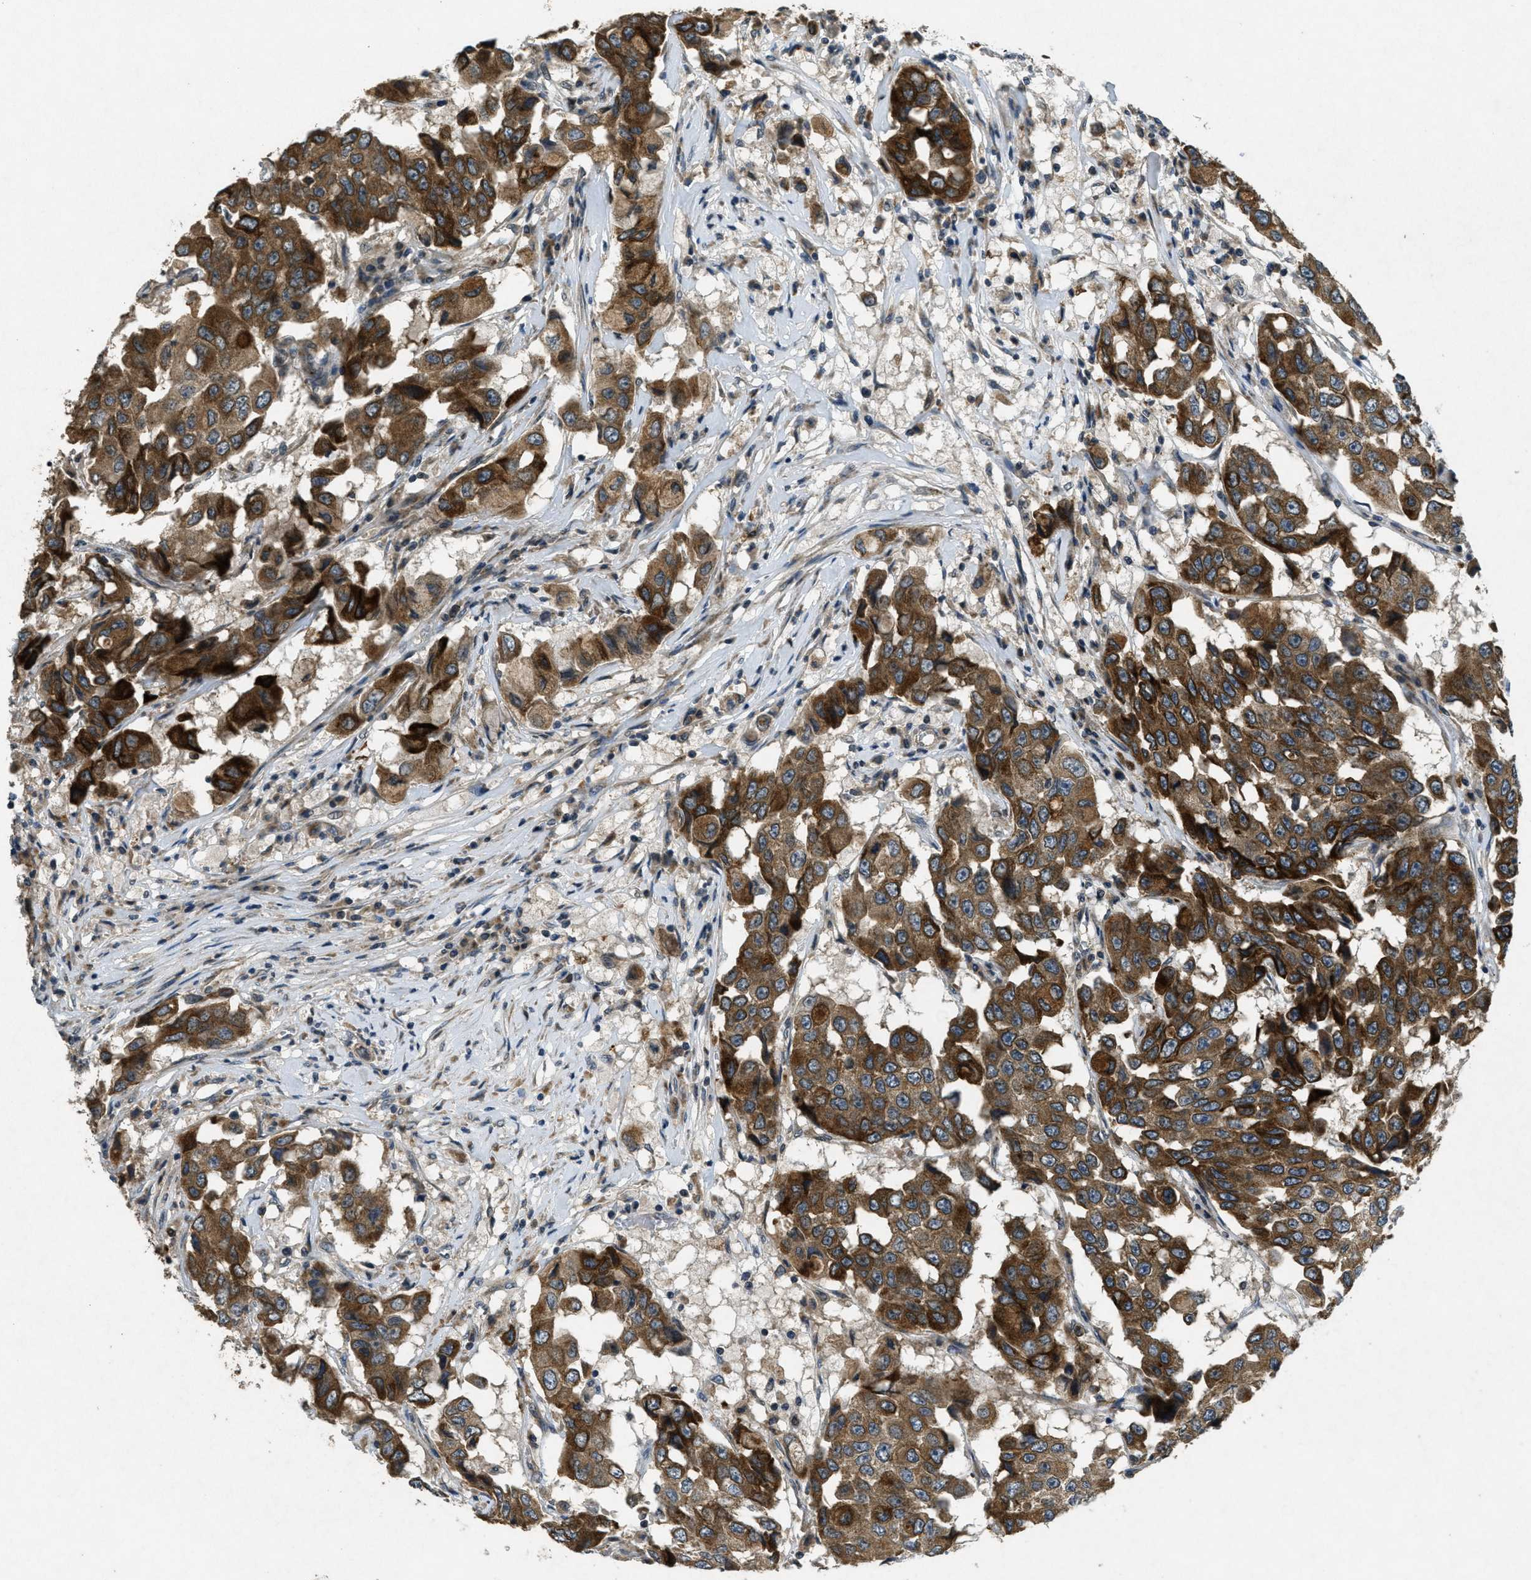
{"staining": {"intensity": "strong", "quantity": ">75%", "location": "cytoplasmic/membranous"}, "tissue": "breast cancer", "cell_type": "Tumor cells", "image_type": "cancer", "snomed": [{"axis": "morphology", "description": "Duct carcinoma"}, {"axis": "topography", "description": "Breast"}], "caption": "Protein staining of invasive ductal carcinoma (breast) tissue shows strong cytoplasmic/membranous positivity in approximately >75% of tumor cells. The protein of interest is shown in brown color, while the nuclei are stained blue.", "gene": "RAB3D", "patient": {"sex": "female", "age": 27}}